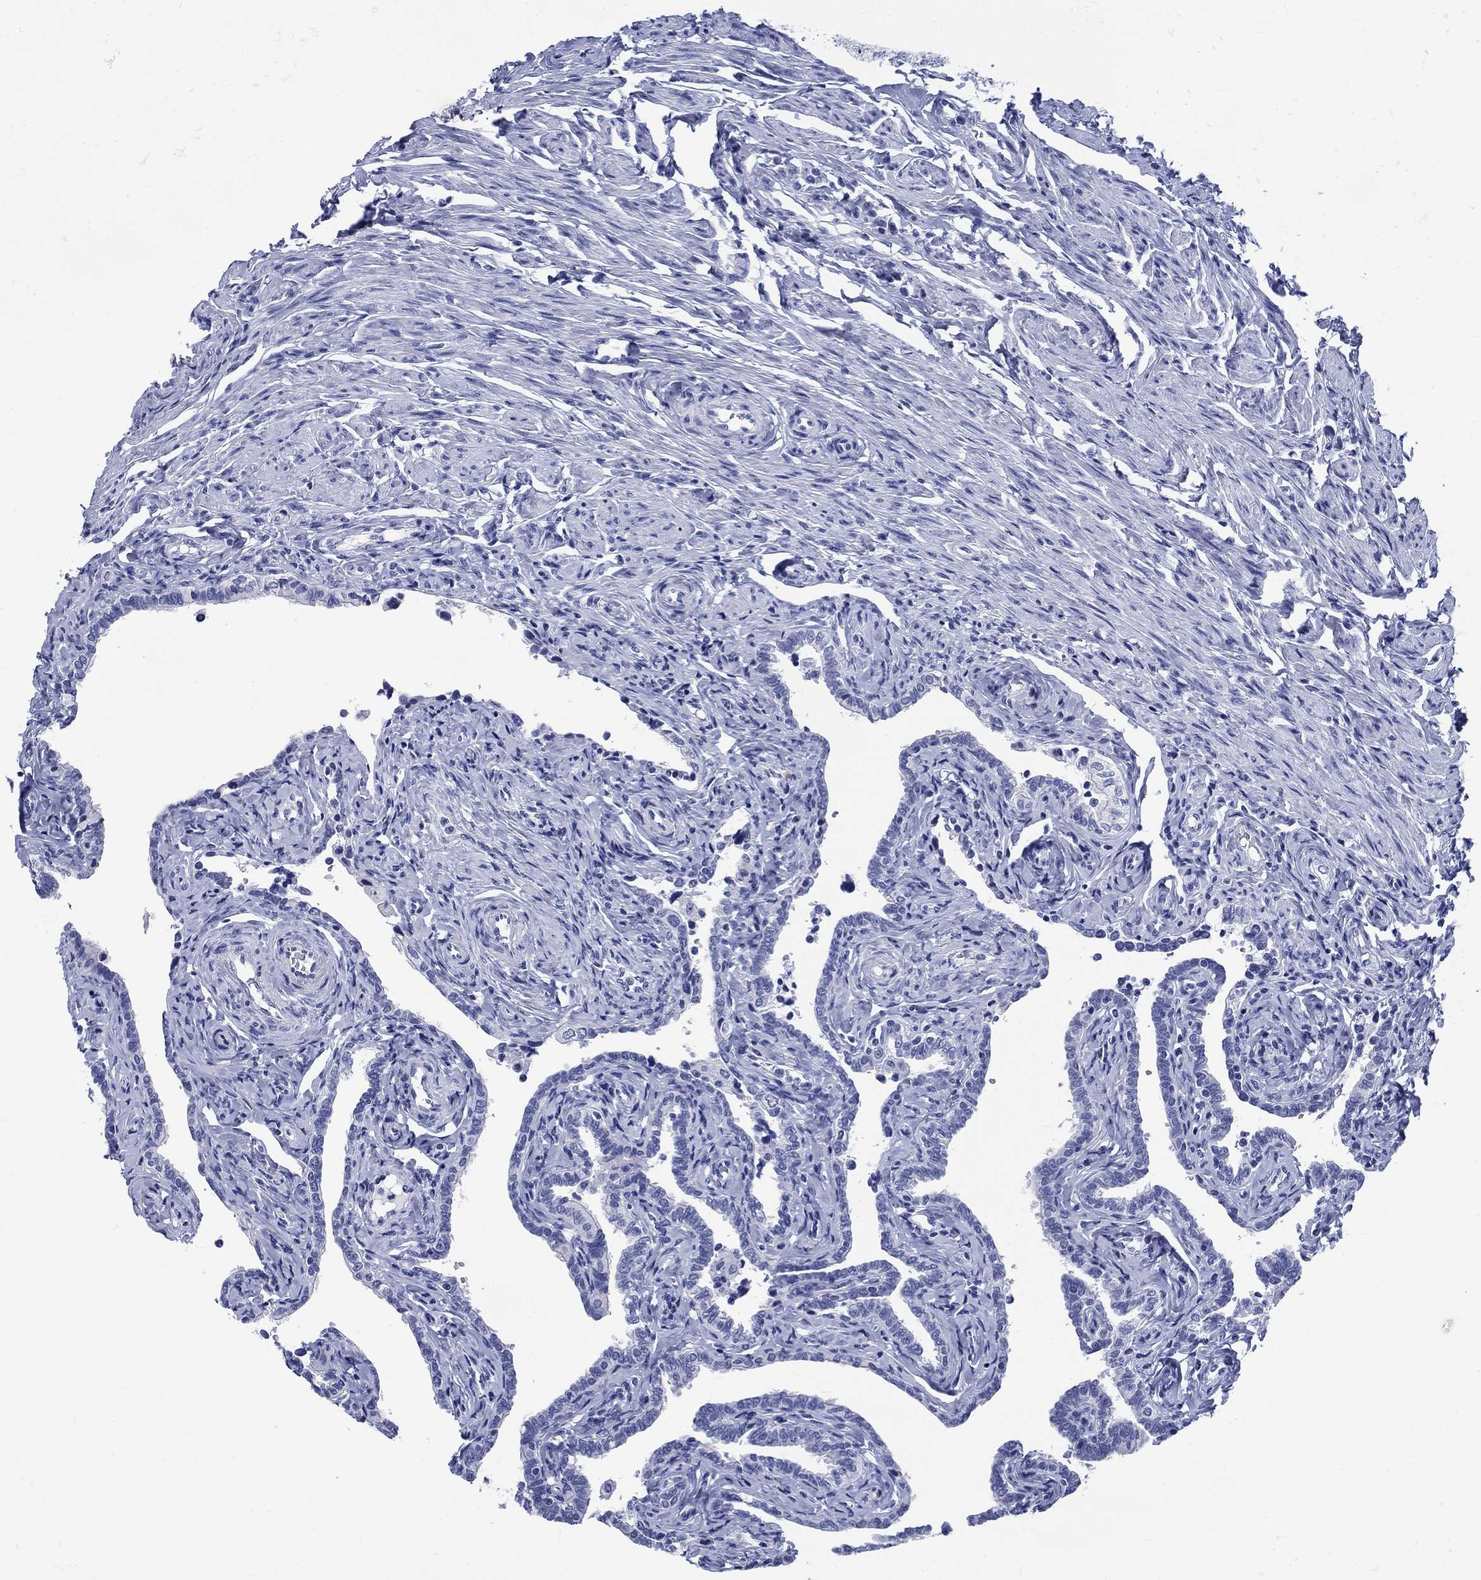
{"staining": {"intensity": "negative", "quantity": "none", "location": "none"}, "tissue": "fallopian tube", "cell_type": "Glandular cells", "image_type": "normal", "snomed": [{"axis": "morphology", "description": "Normal tissue, NOS"}, {"axis": "topography", "description": "Fallopian tube"}, {"axis": "topography", "description": "Ovary"}], "caption": "DAB (3,3'-diaminobenzidine) immunohistochemical staining of benign human fallopian tube displays no significant expression in glandular cells.", "gene": "KRT76", "patient": {"sex": "female", "age": 54}}